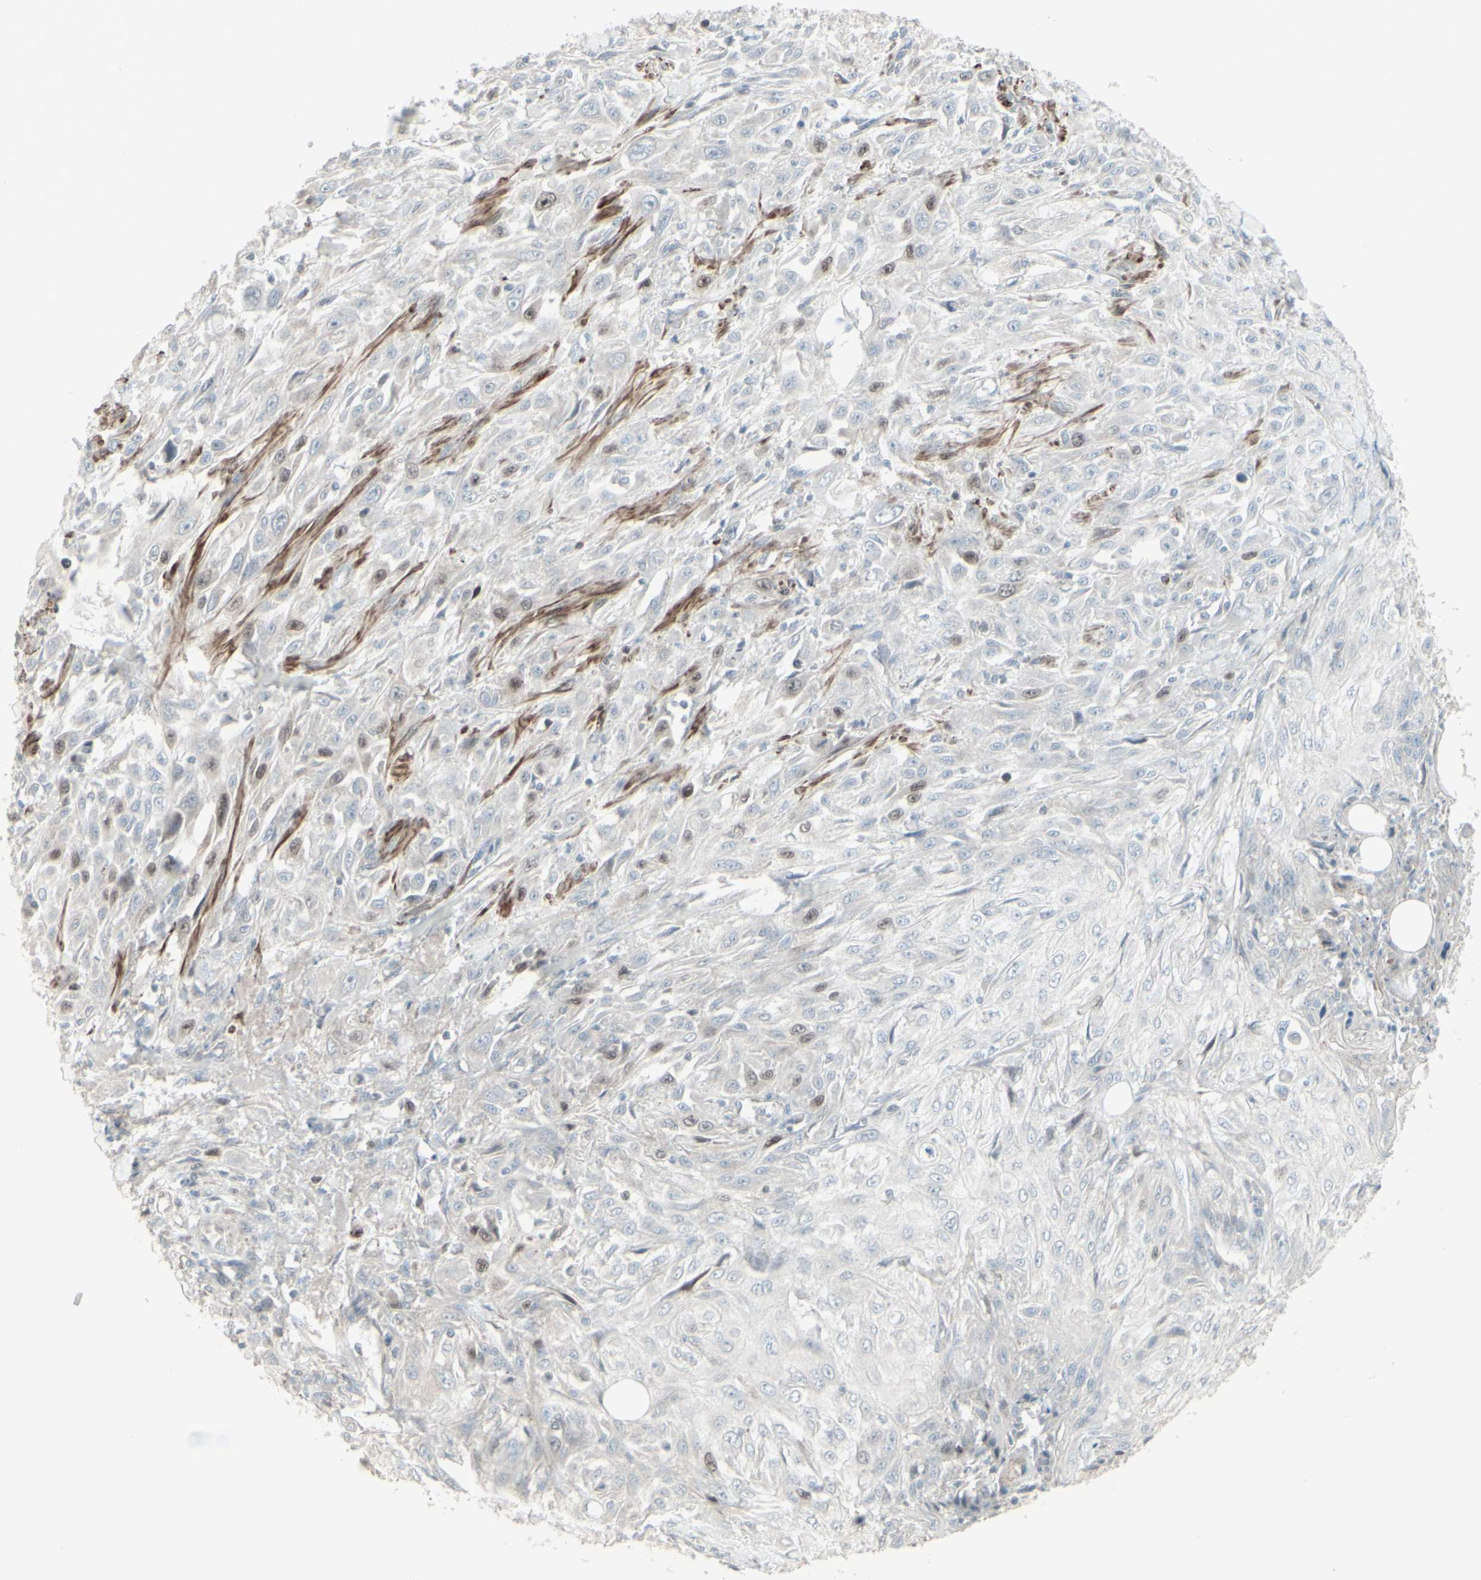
{"staining": {"intensity": "weak", "quantity": "<25%", "location": "cytoplasmic/membranous,nuclear"}, "tissue": "skin cancer", "cell_type": "Tumor cells", "image_type": "cancer", "snomed": [{"axis": "morphology", "description": "Squamous cell carcinoma, NOS"}, {"axis": "topography", "description": "Skin"}], "caption": "Tumor cells show no significant positivity in skin cancer.", "gene": "GMNN", "patient": {"sex": "male", "age": 75}}